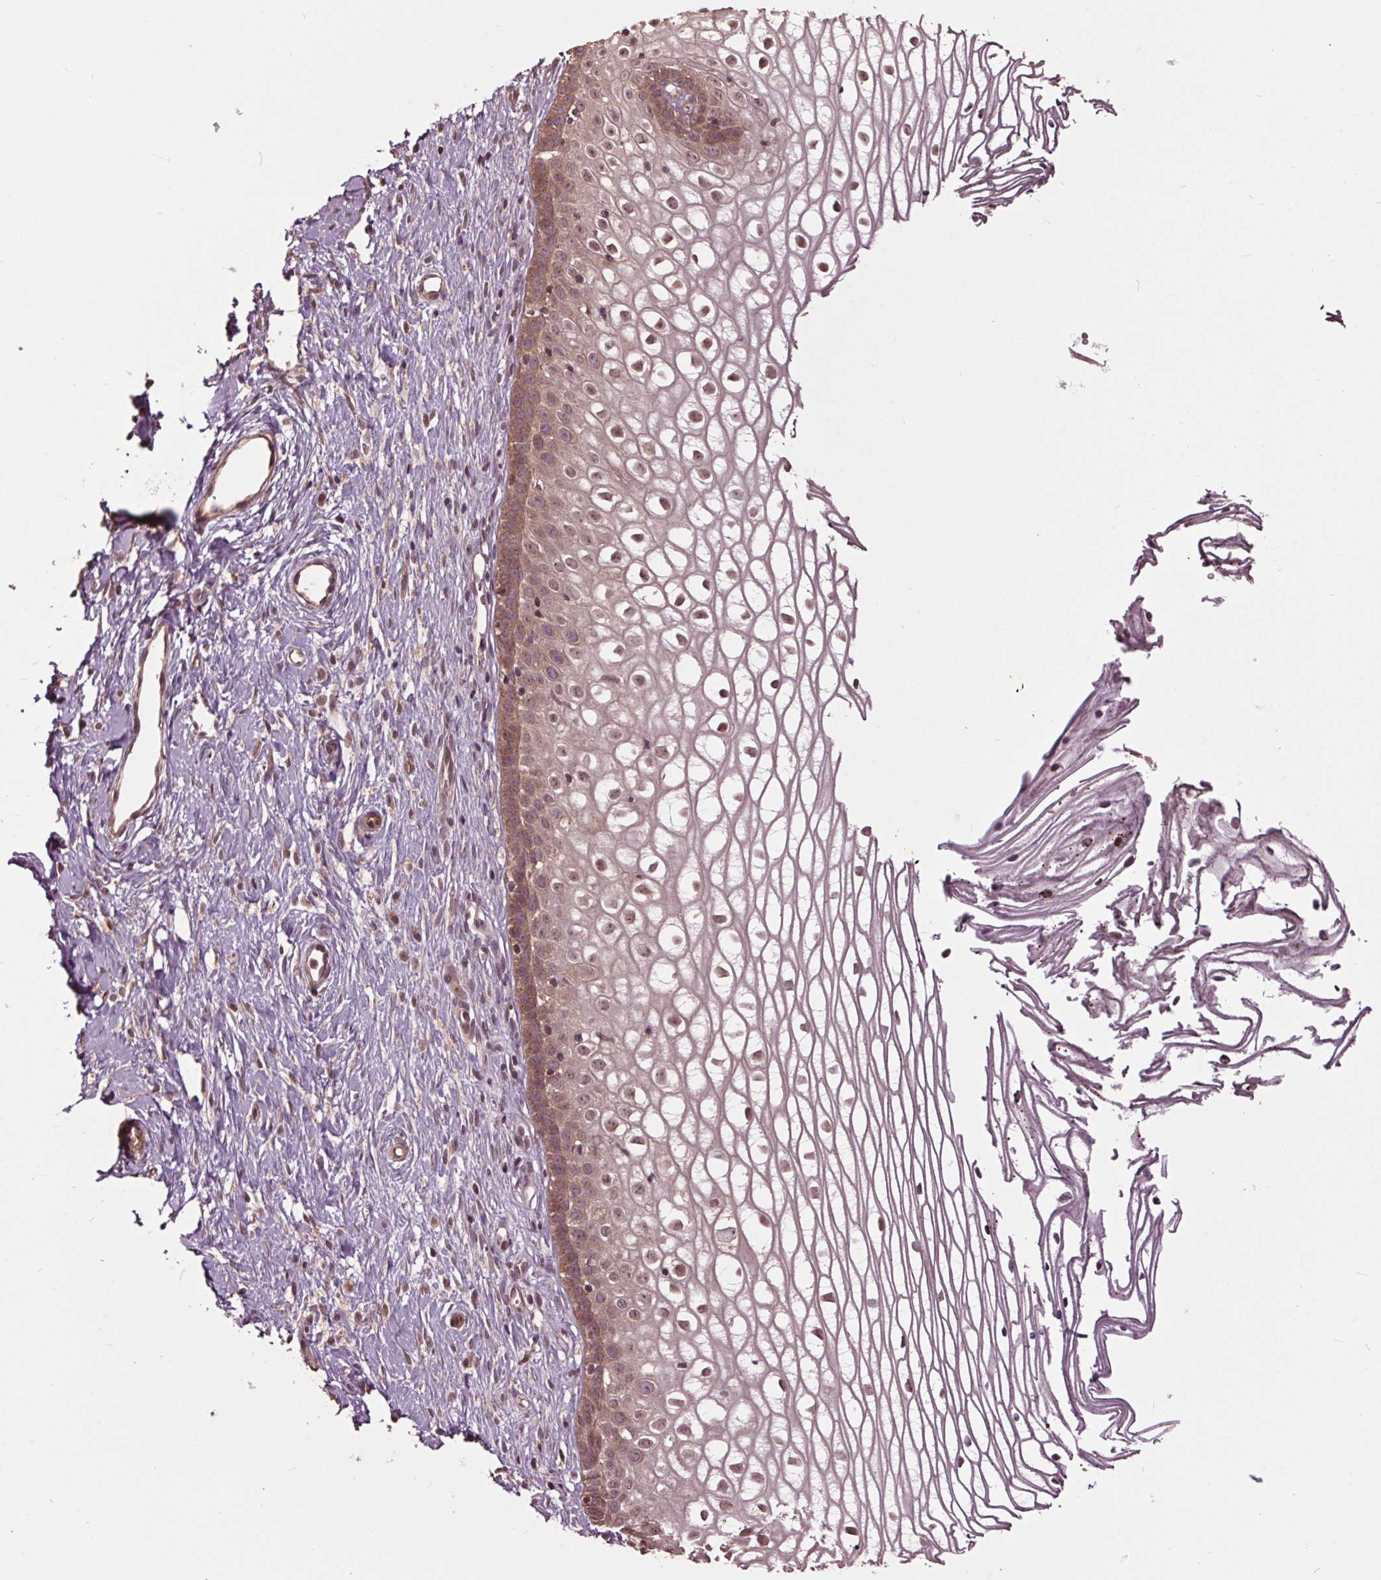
{"staining": {"intensity": "weak", "quantity": ">75%", "location": "cytoplasmic/membranous"}, "tissue": "cervix", "cell_type": "Glandular cells", "image_type": "normal", "snomed": [{"axis": "morphology", "description": "Normal tissue, NOS"}, {"axis": "topography", "description": "Cervix"}], "caption": "This image reveals IHC staining of normal human cervix, with low weak cytoplasmic/membranous expression in about >75% of glandular cells.", "gene": "CEP95", "patient": {"sex": "female", "age": 40}}